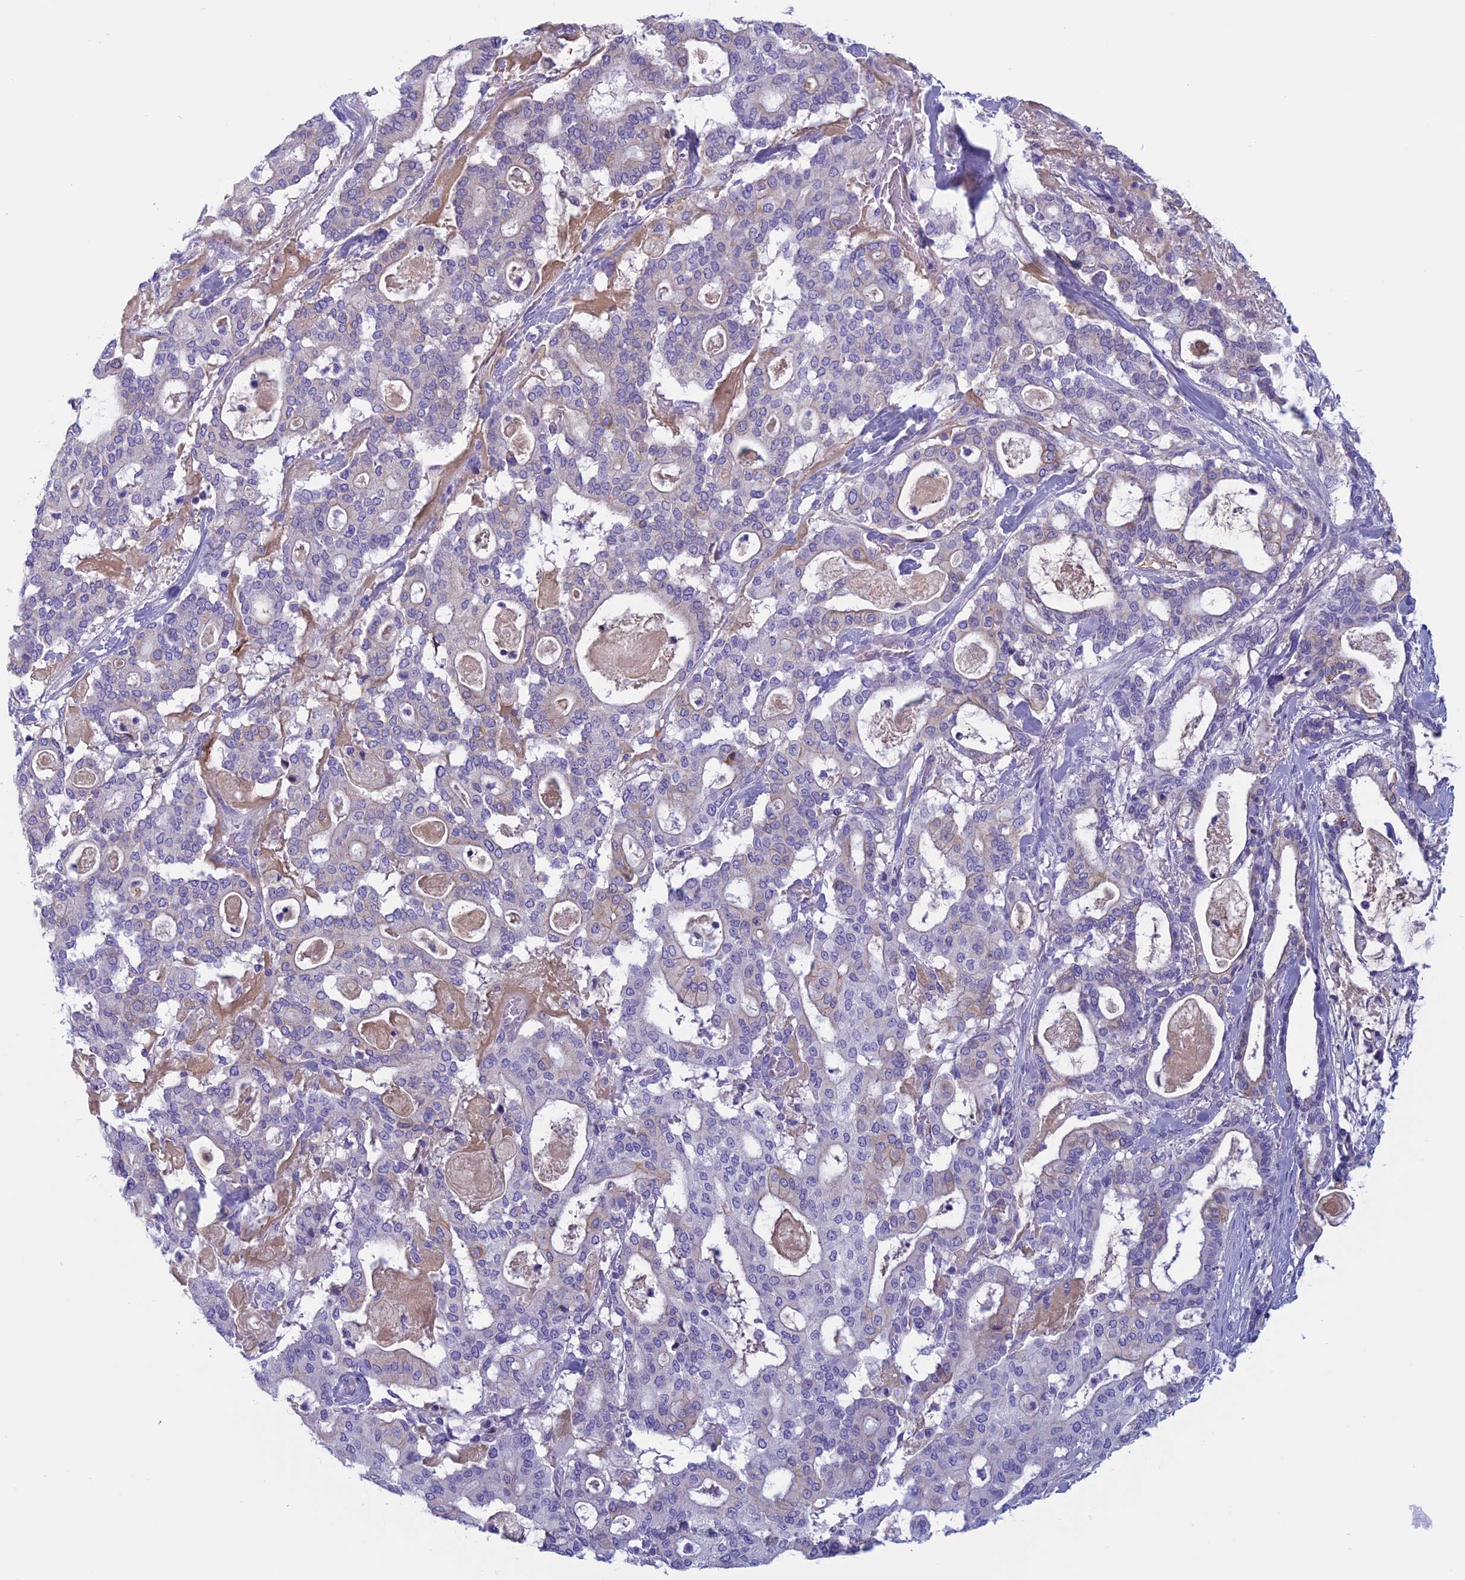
{"staining": {"intensity": "negative", "quantity": "none", "location": "none"}, "tissue": "pancreatic cancer", "cell_type": "Tumor cells", "image_type": "cancer", "snomed": [{"axis": "morphology", "description": "Adenocarcinoma, NOS"}, {"axis": "topography", "description": "Pancreas"}], "caption": "The micrograph demonstrates no staining of tumor cells in pancreatic adenocarcinoma.", "gene": "ANGPTL2", "patient": {"sex": "male", "age": 63}}